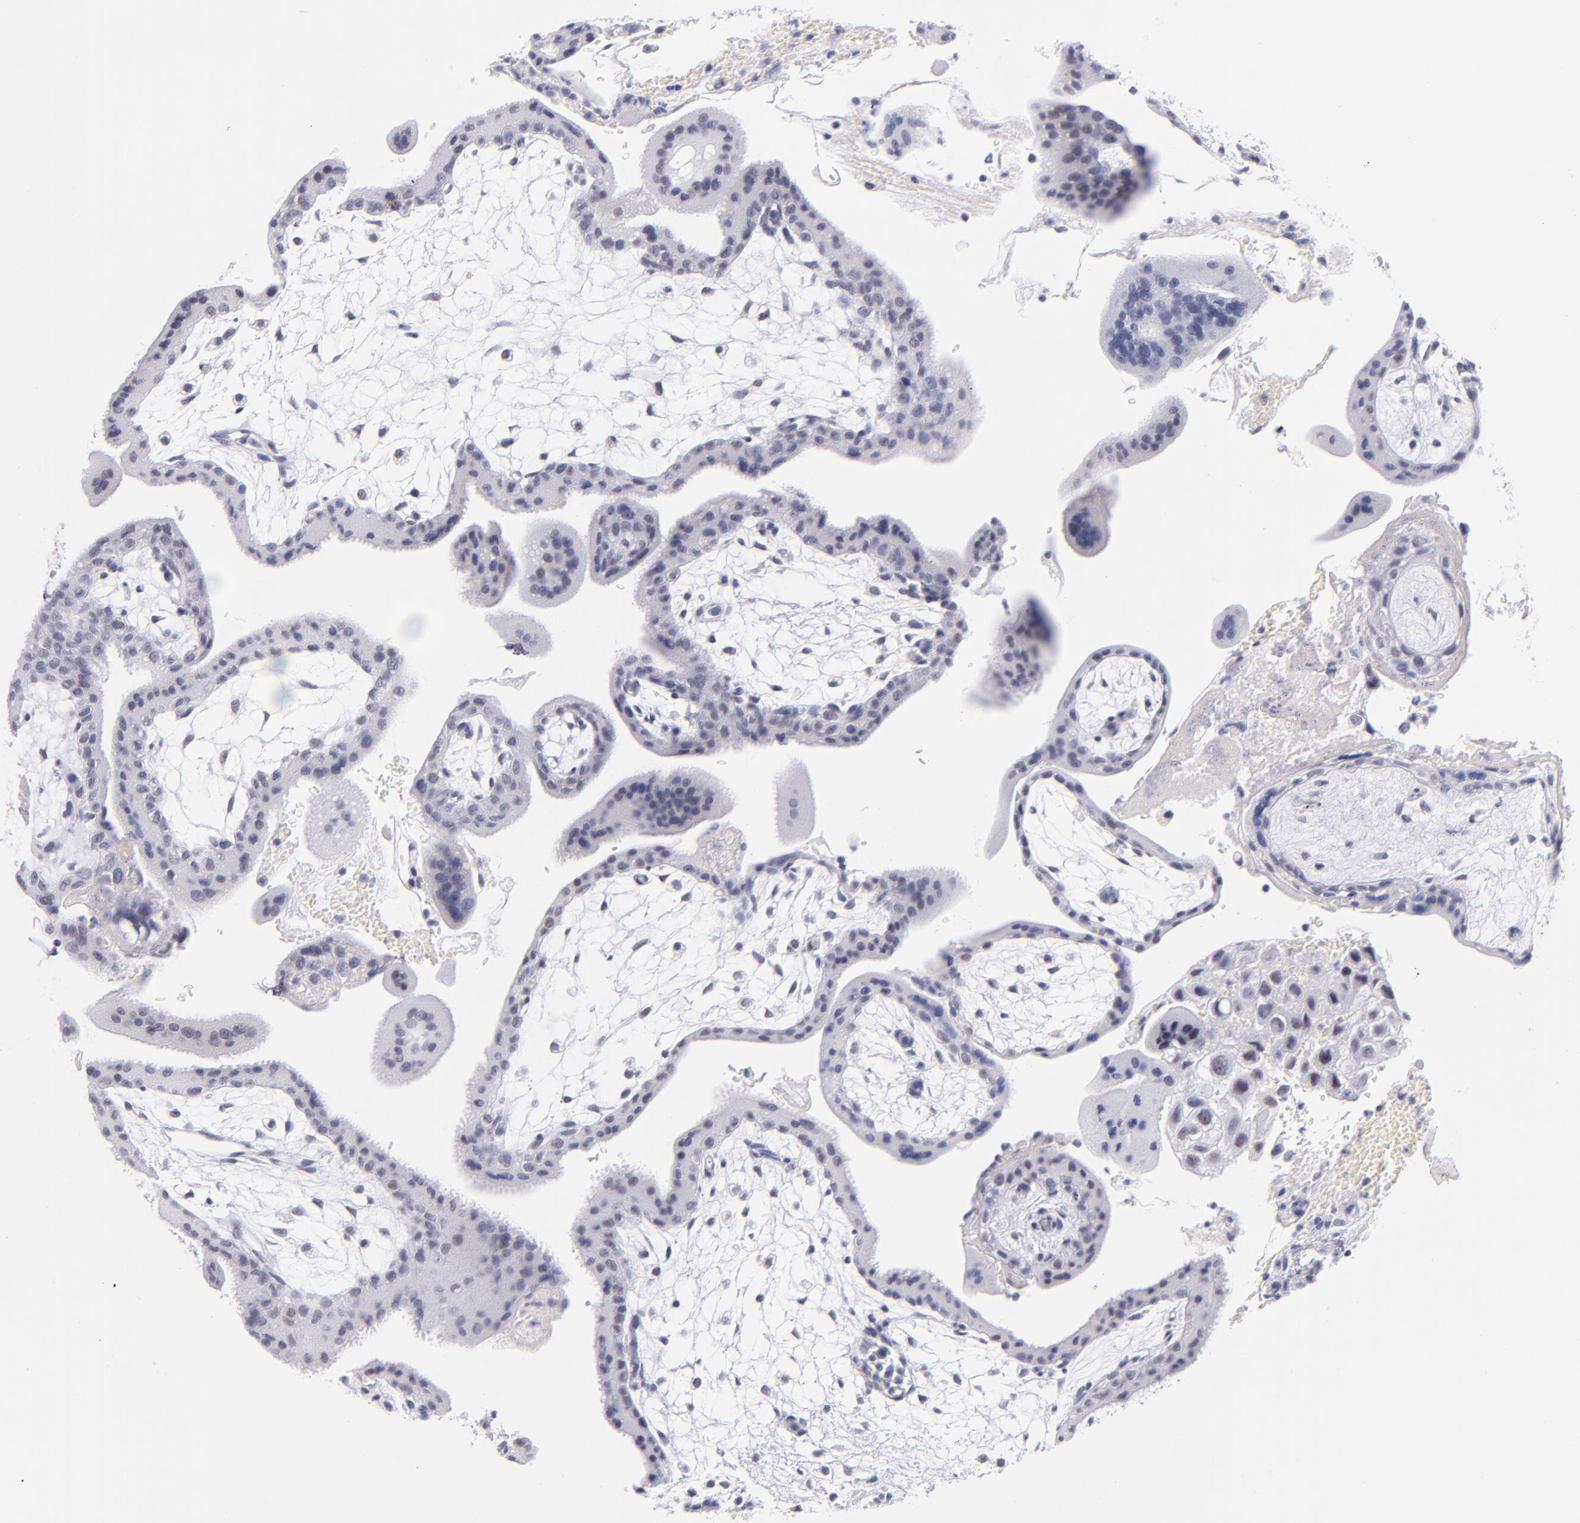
{"staining": {"intensity": "weak", "quantity": "<25%", "location": "nuclear"}, "tissue": "placenta", "cell_type": "Decidual cells", "image_type": "normal", "snomed": [{"axis": "morphology", "description": "Normal tissue, NOS"}, {"axis": "topography", "description": "Placenta"}], "caption": "Immunohistochemical staining of unremarkable human placenta exhibits no significant expression in decidual cells. The staining was performed using DAB (3,3'-diaminobenzidine) to visualize the protein expression in brown, while the nuclei were stained in blue with hematoxylin (Magnification: 20x).", "gene": "SNRPB", "patient": {"sex": "female", "age": 35}}